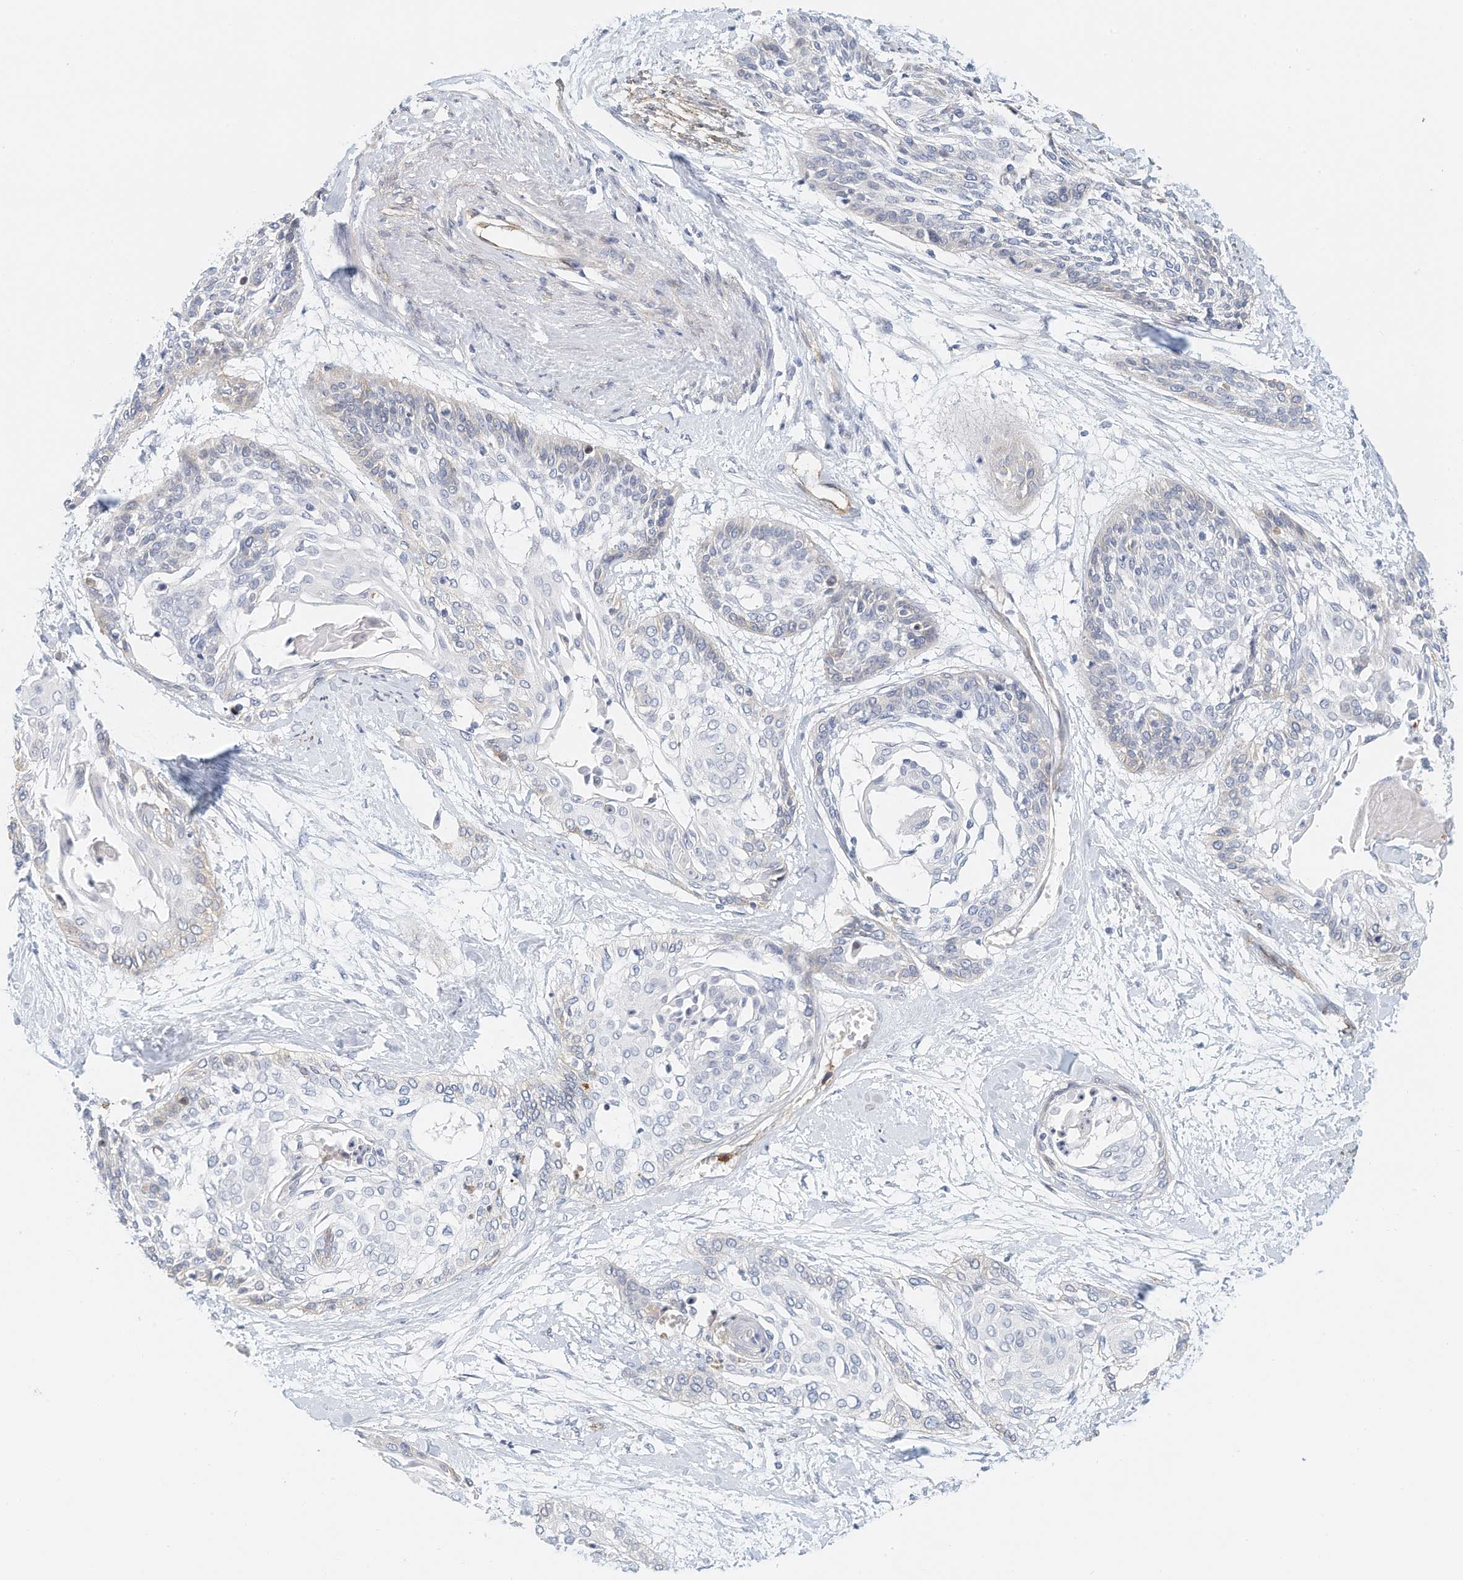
{"staining": {"intensity": "negative", "quantity": "none", "location": "none"}, "tissue": "cervical cancer", "cell_type": "Tumor cells", "image_type": "cancer", "snomed": [{"axis": "morphology", "description": "Squamous cell carcinoma, NOS"}, {"axis": "topography", "description": "Cervix"}], "caption": "Immunohistochemistry (IHC) photomicrograph of squamous cell carcinoma (cervical) stained for a protein (brown), which reveals no staining in tumor cells.", "gene": "ARHGAP28", "patient": {"sex": "female", "age": 57}}